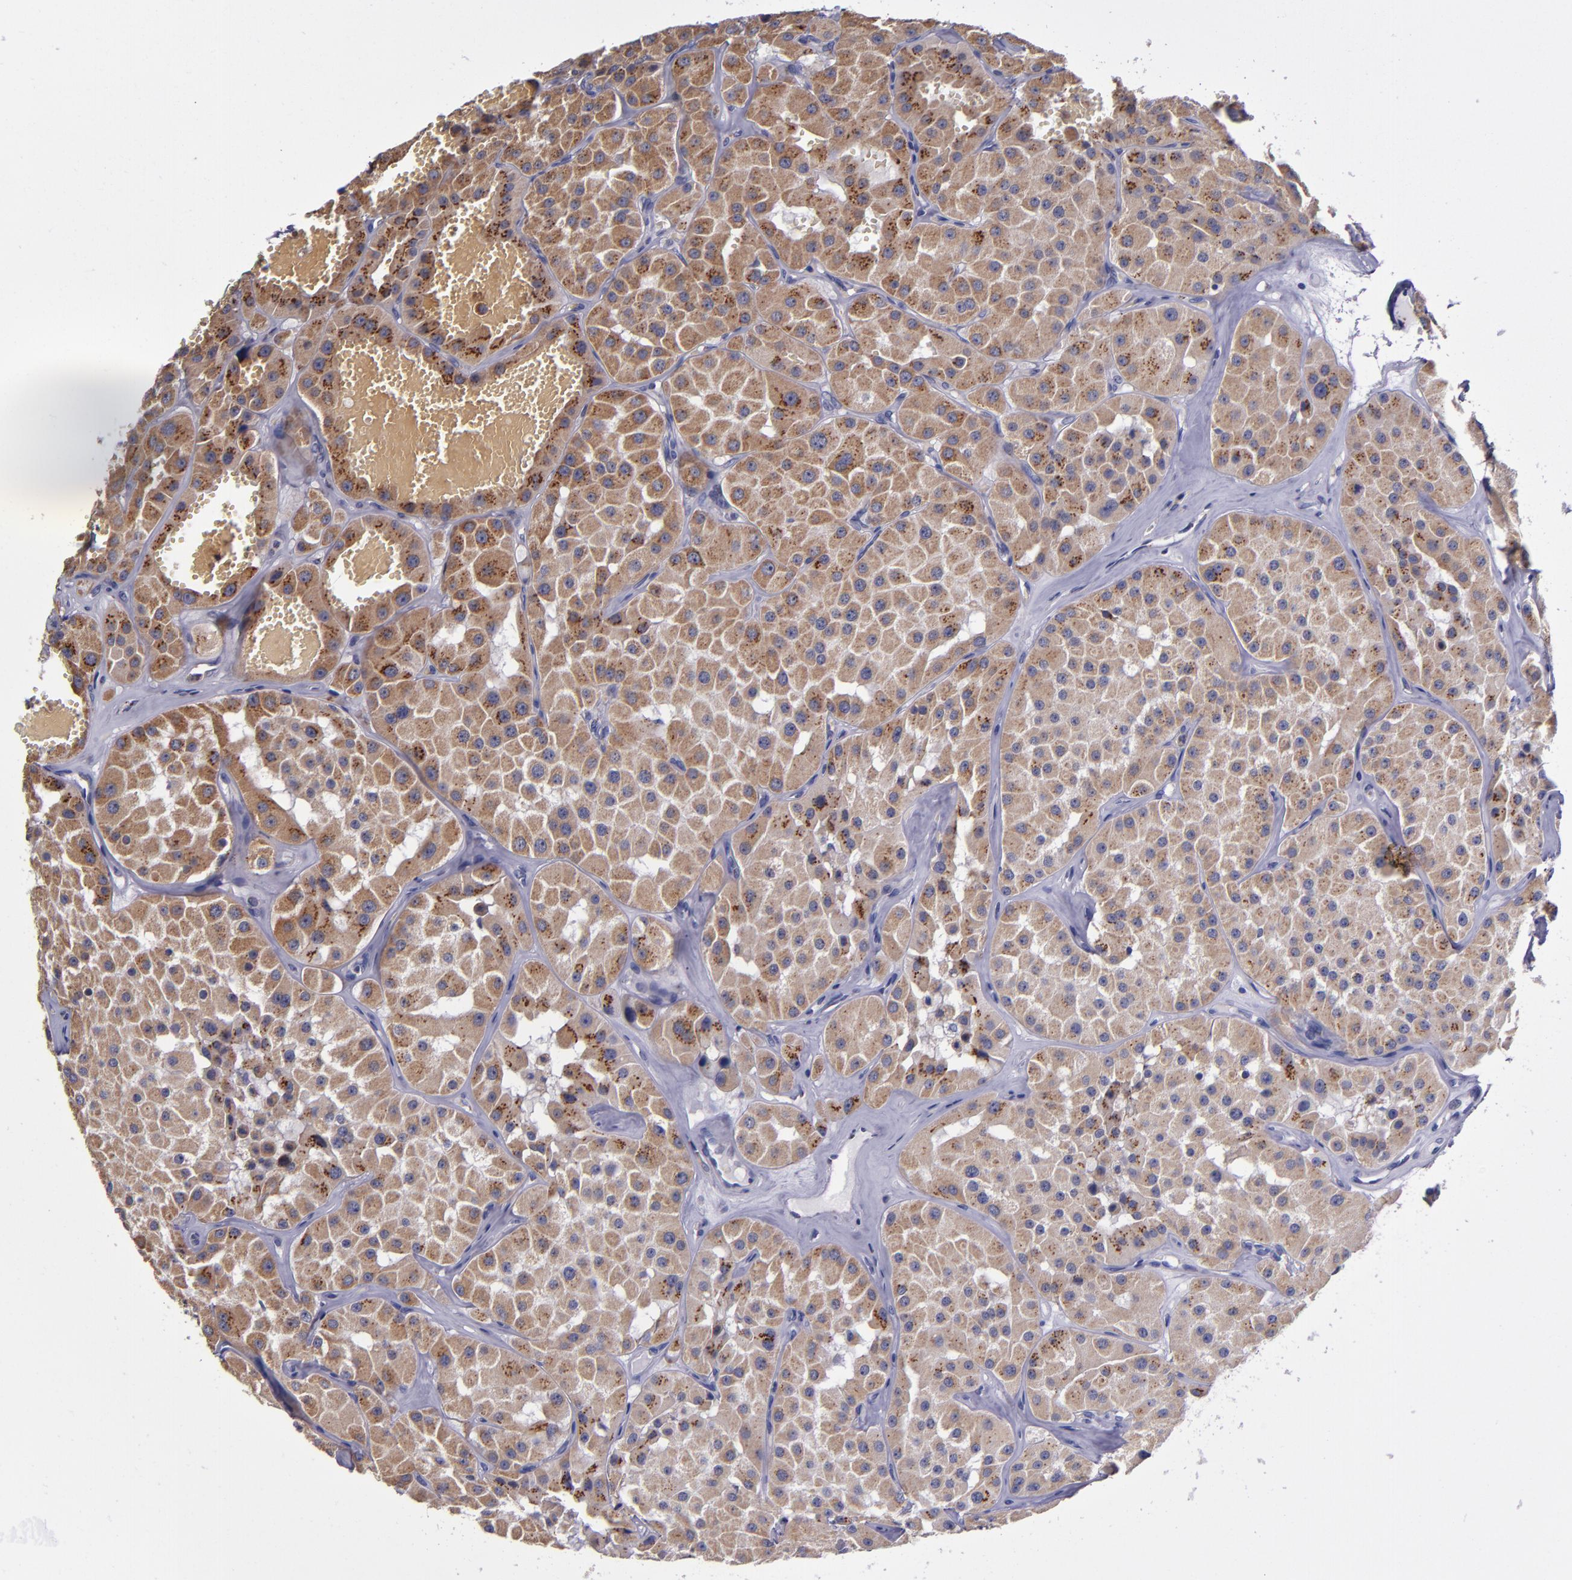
{"staining": {"intensity": "strong", "quantity": ">75%", "location": "cytoplasmic/membranous"}, "tissue": "renal cancer", "cell_type": "Tumor cells", "image_type": "cancer", "snomed": [{"axis": "morphology", "description": "Adenocarcinoma, uncertain malignant potential"}, {"axis": "topography", "description": "Kidney"}], "caption": "Renal adenocarcinoma,  uncertain malignant potential stained for a protein (brown) reveals strong cytoplasmic/membranous positive expression in approximately >75% of tumor cells.", "gene": "RAB41", "patient": {"sex": "male", "age": 63}}